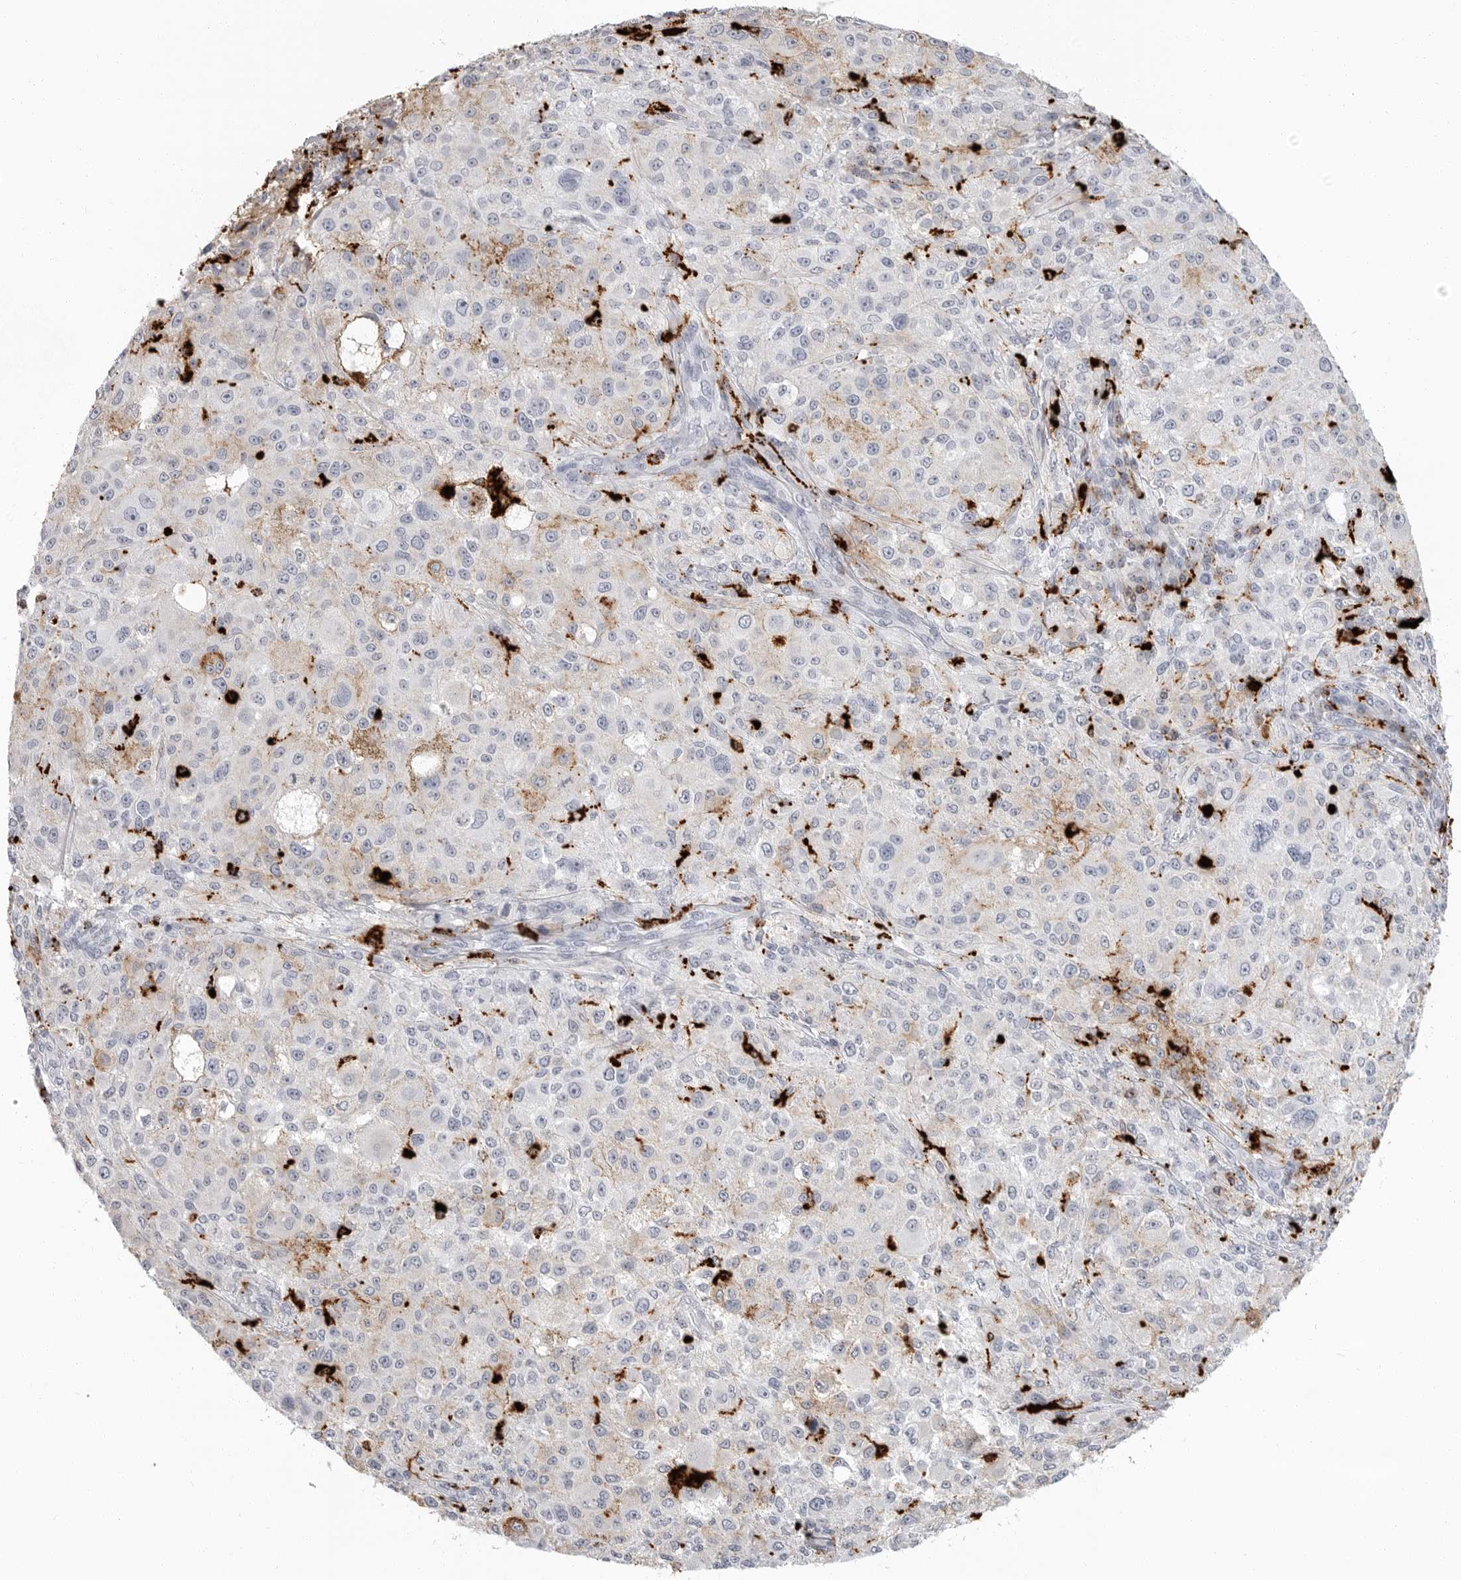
{"staining": {"intensity": "negative", "quantity": "none", "location": "none"}, "tissue": "melanoma", "cell_type": "Tumor cells", "image_type": "cancer", "snomed": [{"axis": "morphology", "description": "Necrosis, NOS"}, {"axis": "morphology", "description": "Malignant melanoma, NOS"}, {"axis": "topography", "description": "Skin"}], "caption": "DAB (3,3'-diaminobenzidine) immunohistochemical staining of human melanoma reveals no significant positivity in tumor cells.", "gene": "IFI30", "patient": {"sex": "female", "age": 87}}